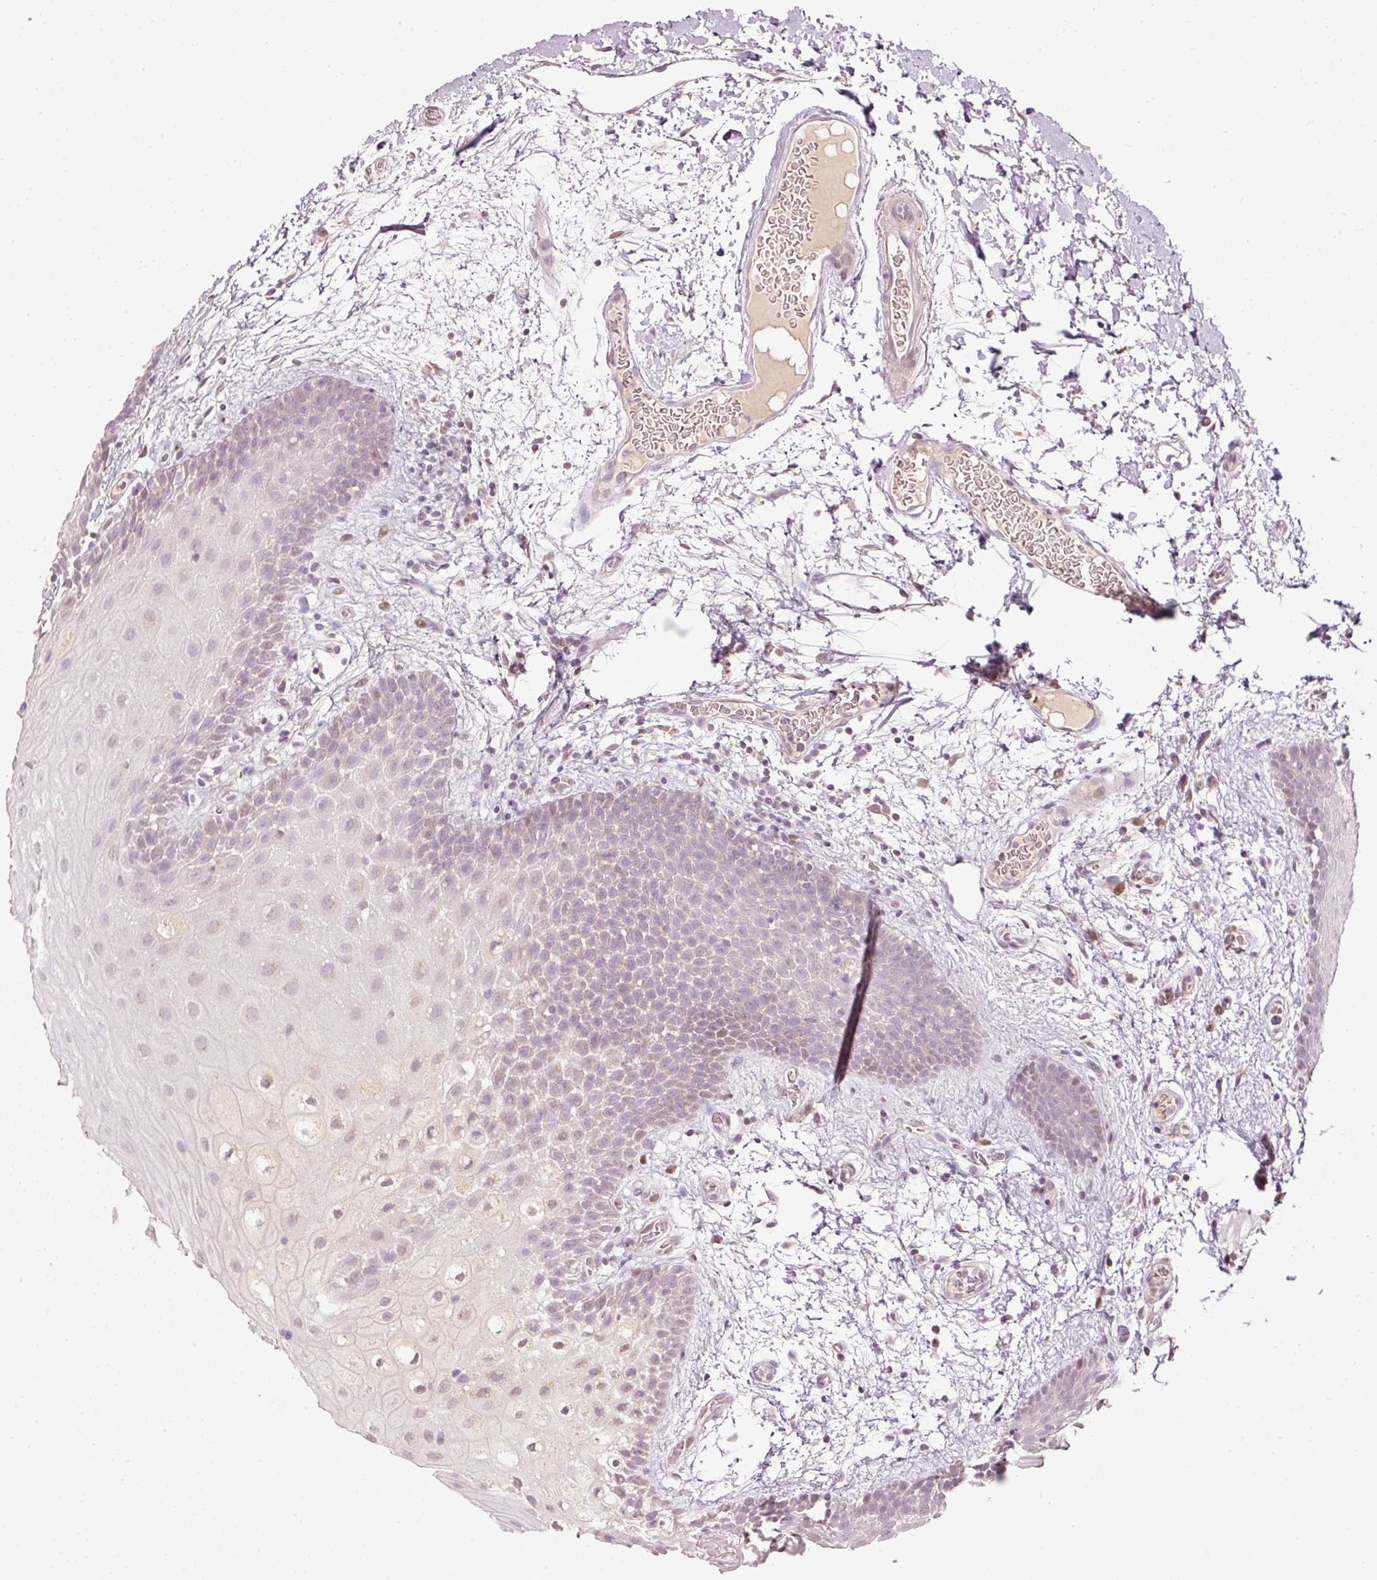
{"staining": {"intensity": "negative", "quantity": "none", "location": "none"}, "tissue": "oral mucosa", "cell_type": "Squamous epithelial cells", "image_type": "normal", "snomed": [{"axis": "morphology", "description": "Normal tissue, NOS"}, {"axis": "morphology", "description": "Squamous cell carcinoma, NOS"}, {"axis": "topography", "description": "Oral tissue"}, {"axis": "topography", "description": "Tounge, NOS"}, {"axis": "topography", "description": "Head-Neck"}], "caption": "This is a image of immunohistochemistry staining of unremarkable oral mucosa, which shows no expression in squamous epithelial cells.", "gene": "TOB2", "patient": {"sex": "male", "age": 76}}